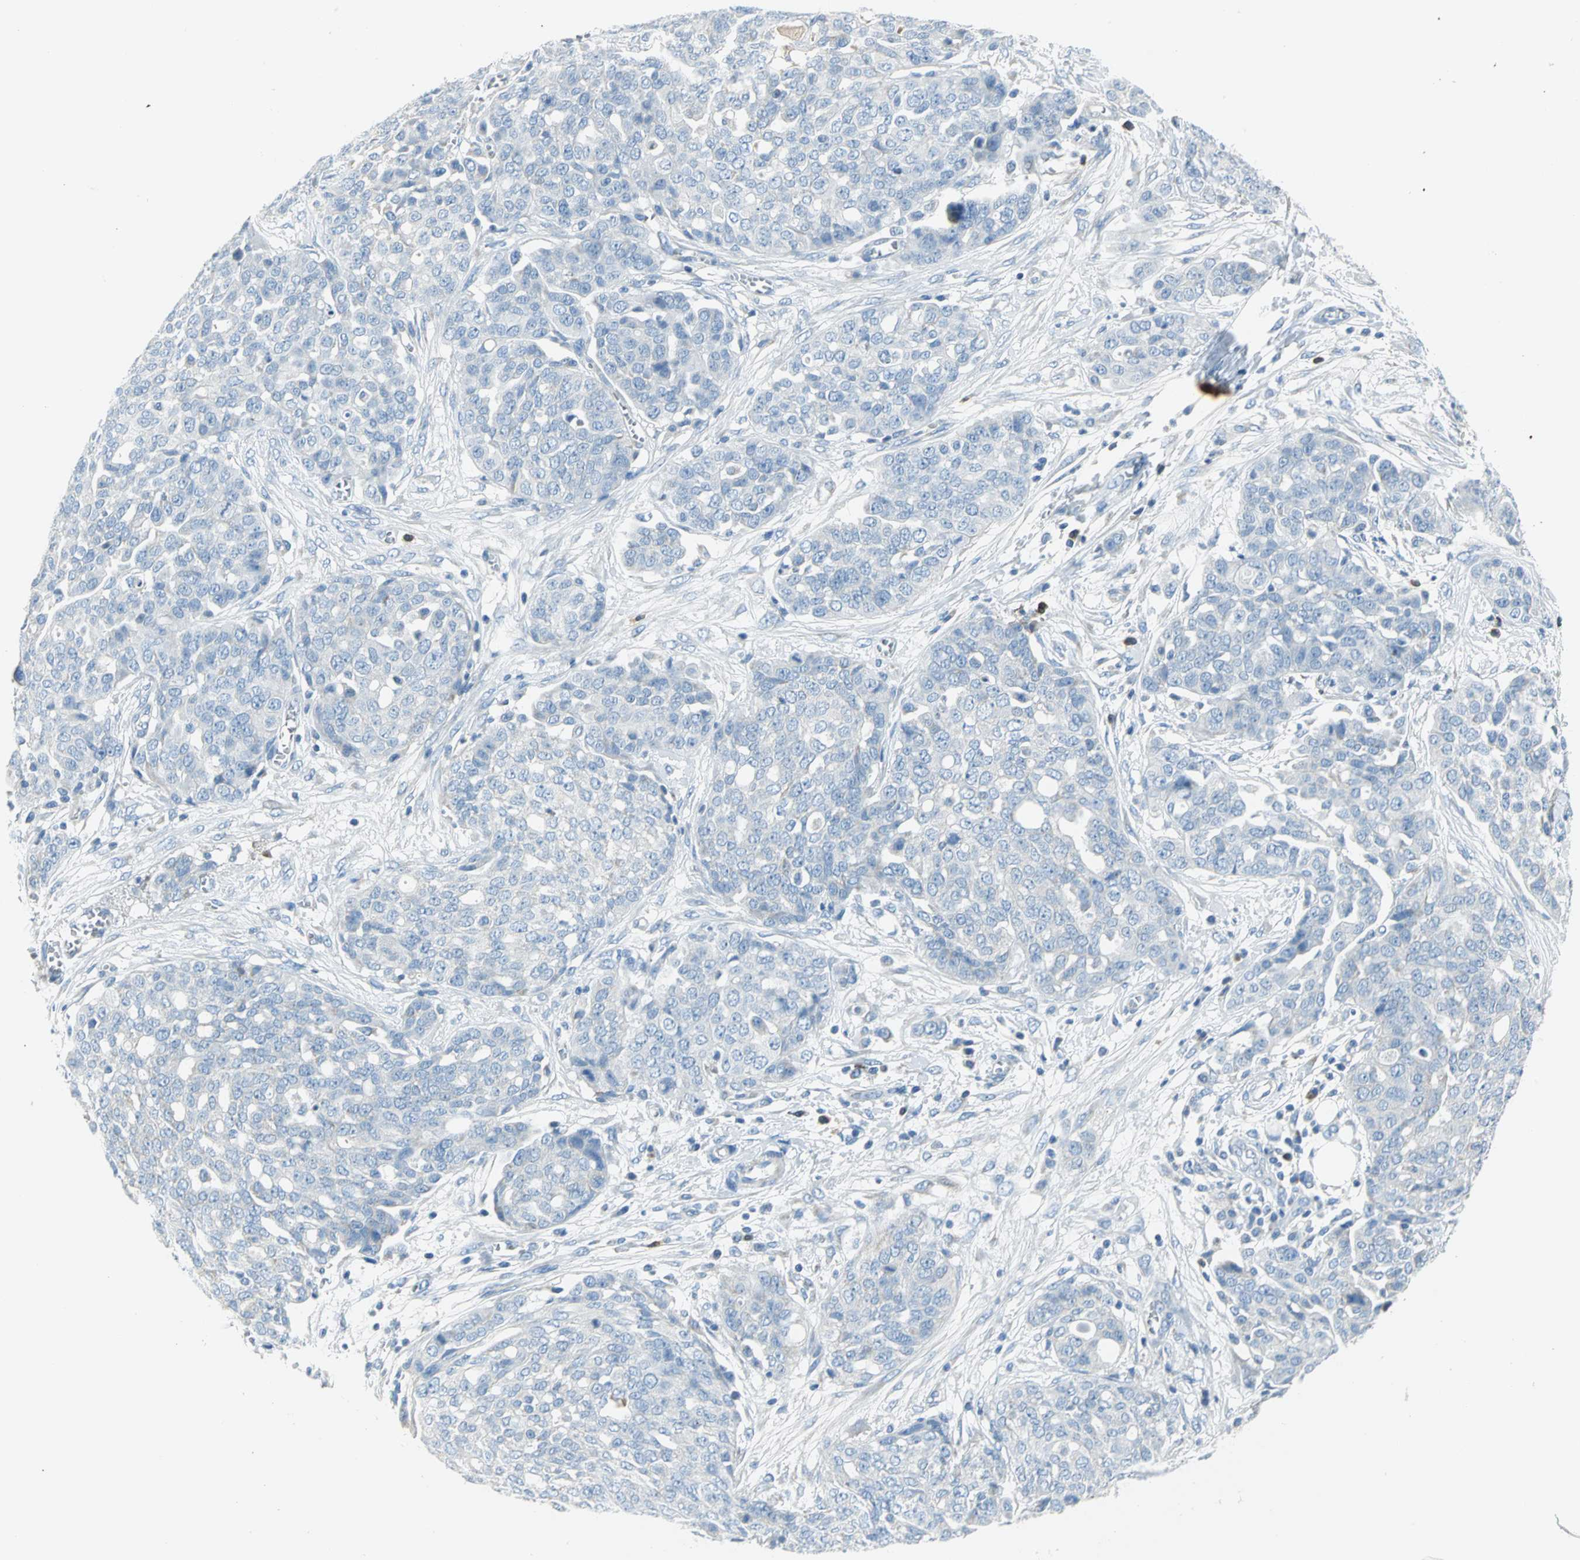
{"staining": {"intensity": "negative", "quantity": "none", "location": "none"}, "tissue": "ovarian cancer", "cell_type": "Tumor cells", "image_type": "cancer", "snomed": [{"axis": "morphology", "description": "Cystadenocarcinoma, serous, NOS"}, {"axis": "topography", "description": "Soft tissue"}, {"axis": "topography", "description": "Ovary"}], "caption": "IHC image of human ovarian cancer stained for a protein (brown), which reveals no staining in tumor cells.", "gene": "ALOX15", "patient": {"sex": "female", "age": 57}}